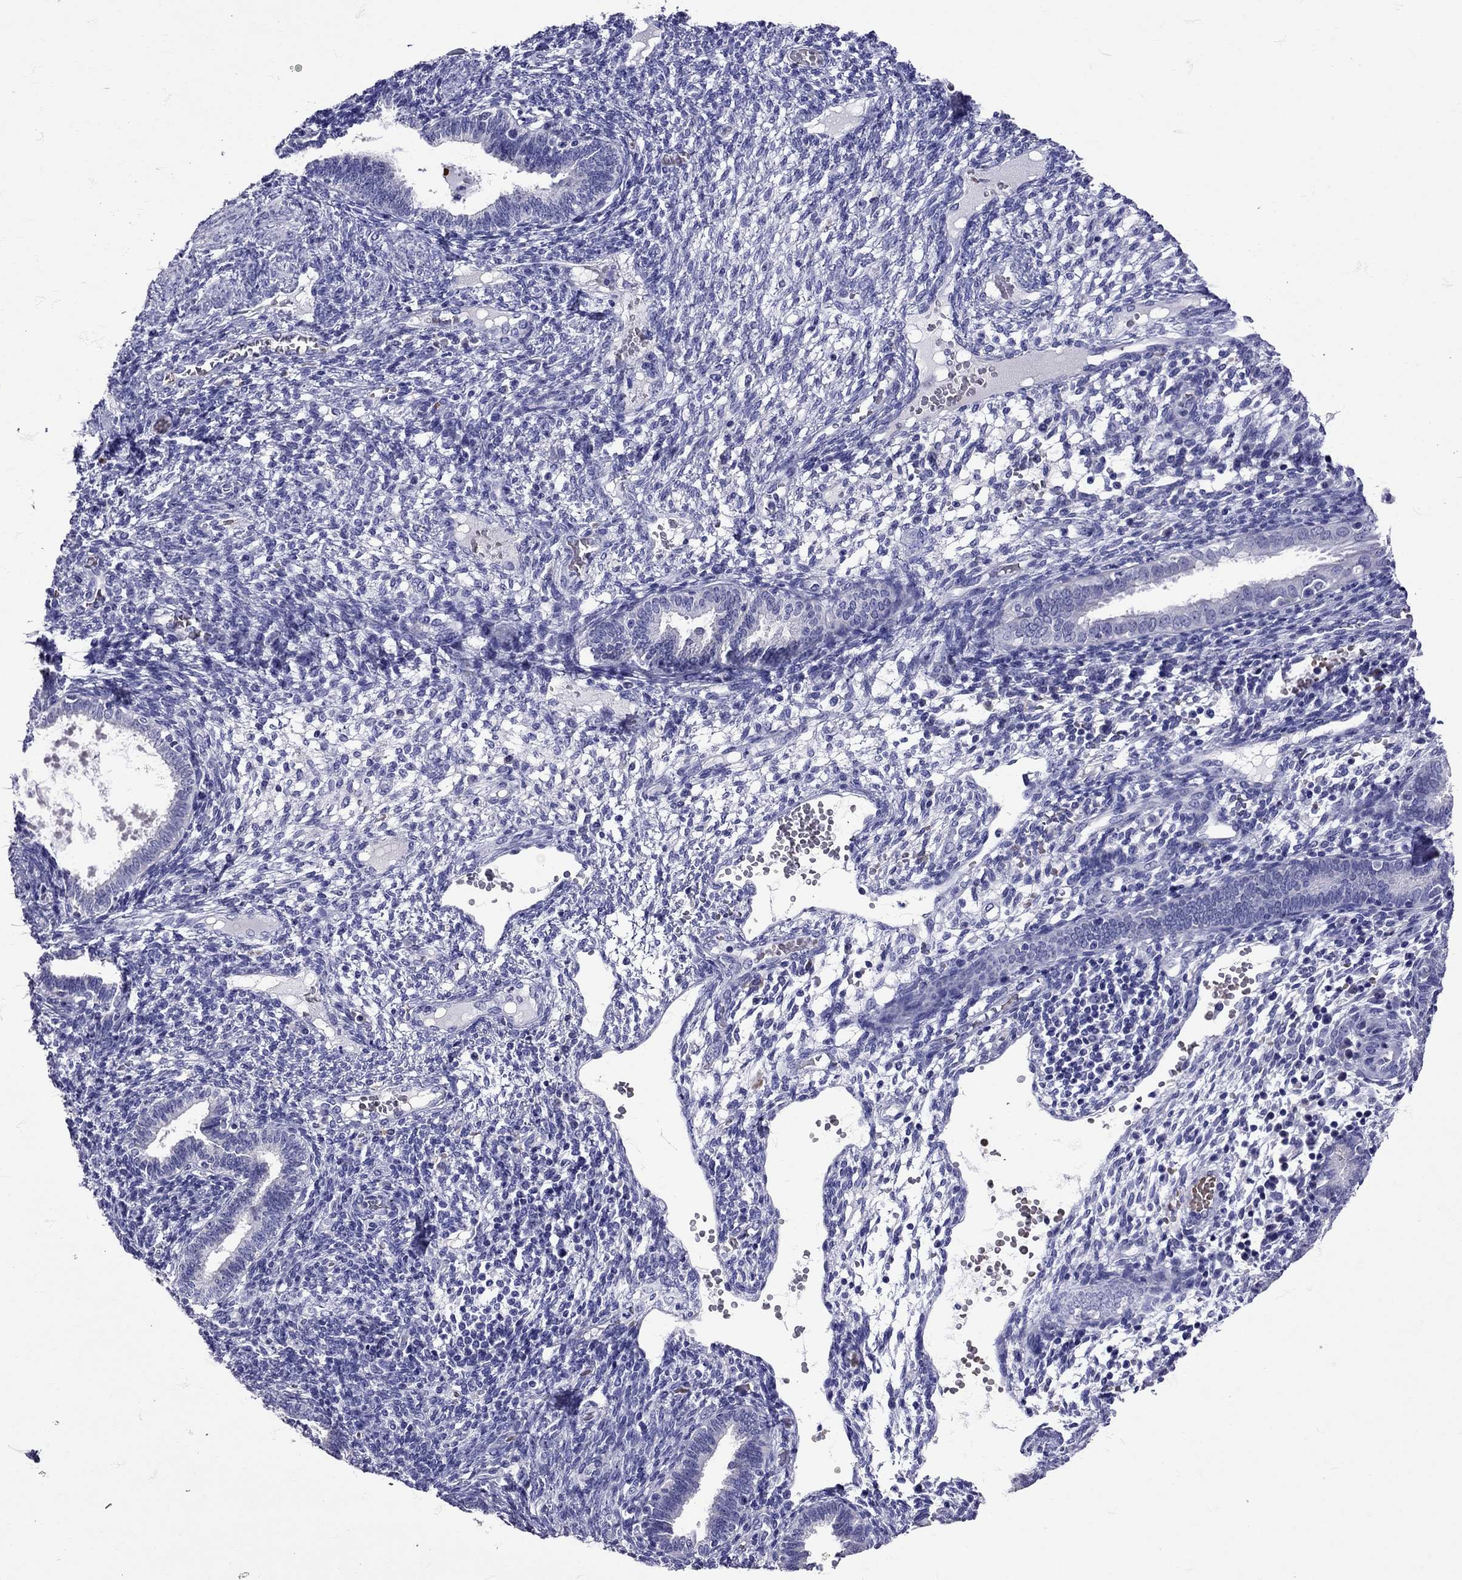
{"staining": {"intensity": "negative", "quantity": "none", "location": "none"}, "tissue": "endometrium", "cell_type": "Cells in endometrial stroma", "image_type": "normal", "snomed": [{"axis": "morphology", "description": "Normal tissue, NOS"}, {"axis": "topography", "description": "Endometrium"}], "caption": "The histopathology image shows no significant staining in cells in endometrial stroma of endometrium.", "gene": "TBR1", "patient": {"sex": "female", "age": 42}}